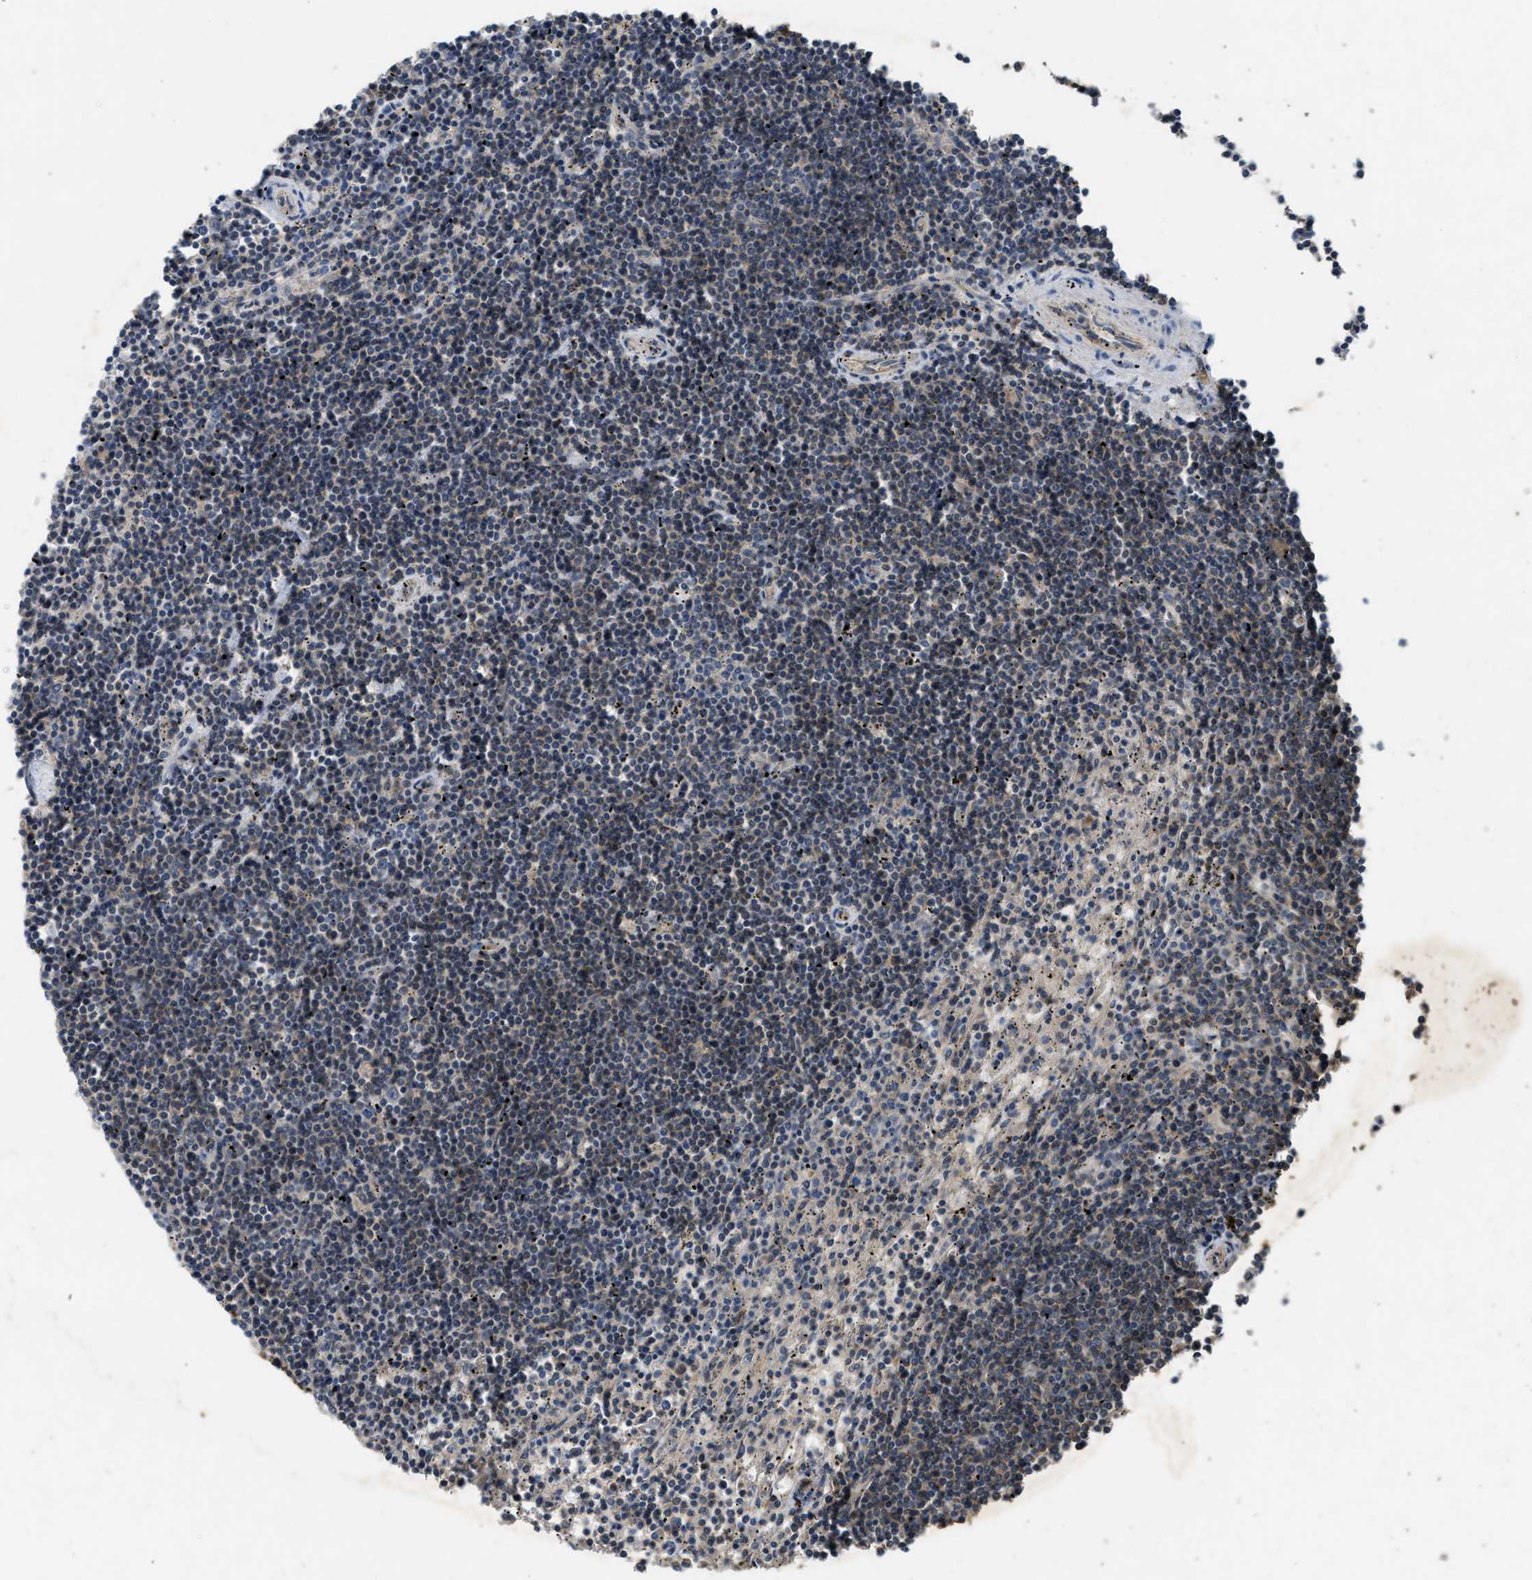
{"staining": {"intensity": "negative", "quantity": "none", "location": "none"}, "tissue": "lymphoma", "cell_type": "Tumor cells", "image_type": "cancer", "snomed": [{"axis": "morphology", "description": "Malignant lymphoma, non-Hodgkin's type, Low grade"}, {"axis": "topography", "description": "Spleen"}], "caption": "Tumor cells are negative for brown protein staining in lymphoma.", "gene": "PPP3CA", "patient": {"sex": "male", "age": 76}}